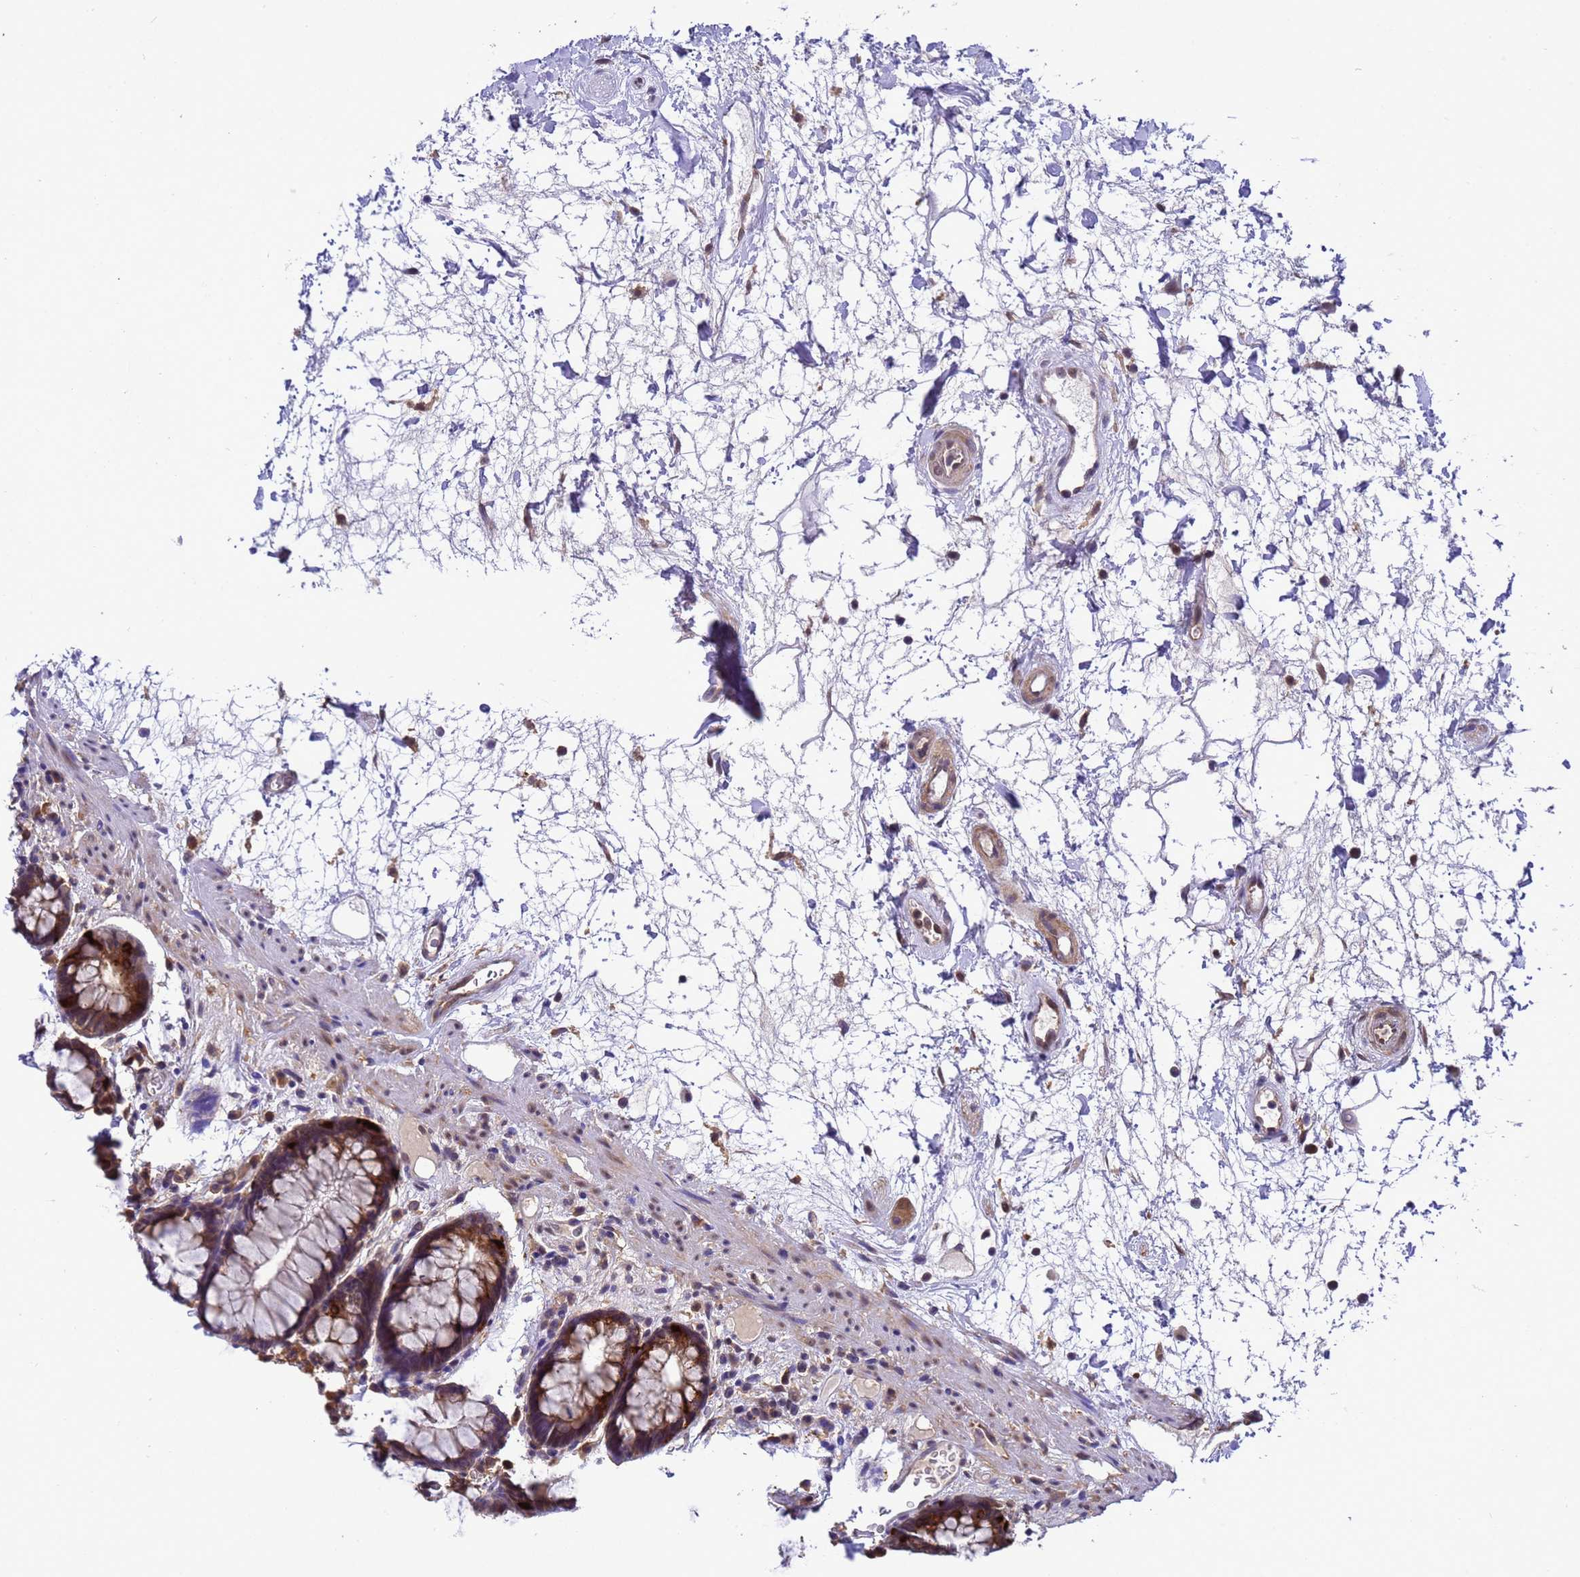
{"staining": {"intensity": "moderate", "quantity": ">75%", "location": "cytoplasmic/membranous"}, "tissue": "rectum", "cell_type": "Glandular cells", "image_type": "normal", "snomed": [{"axis": "morphology", "description": "Normal tissue, NOS"}, {"axis": "topography", "description": "Rectum"}], "caption": "Rectum stained with DAB immunohistochemistry shows medium levels of moderate cytoplasmic/membranous positivity in approximately >75% of glandular cells.", "gene": "ZFP69B", "patient": {"sex": "male", "age": 64}}